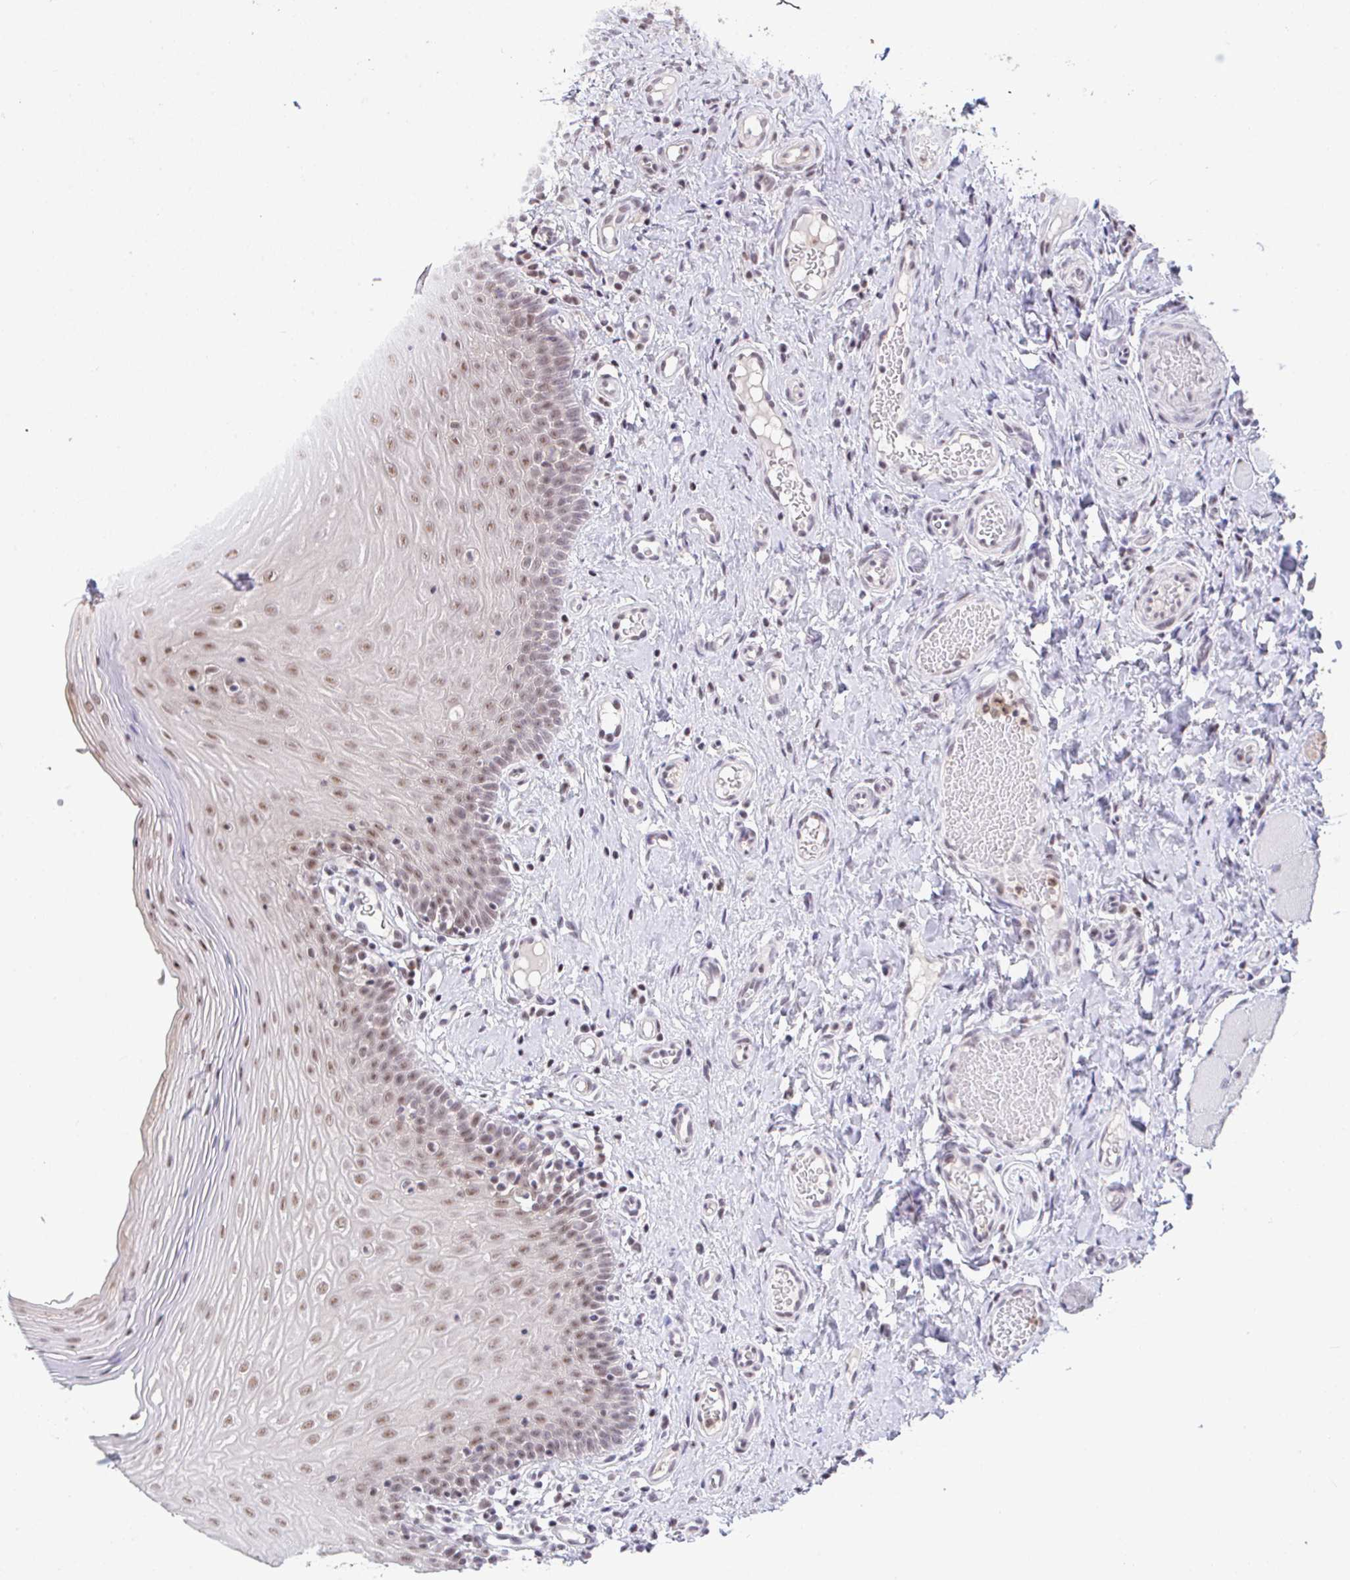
{"staining": {"intensity": "moderate", "quantity": ">75%", "location": "nuclear"}, "tissue": "oral mucosa", "cell_type": "Squamous epithelial cells", "image_type": "normal", "snomed": [{"axis": "morphology", "description": "Normal tissue, NOS"}, {"axis": "topography", "description": "Oral tissue"}, {"axis": "topography", "description": "Tounge, NOS"}], "caption": "Oral mucosa stained for a protein (brown) demonstrates moderate nuclear positive staining in approximately >75% of squamous epithelial cells.", "gene": "OR6K3", "patient": {"sex": "female", "age": 58}}